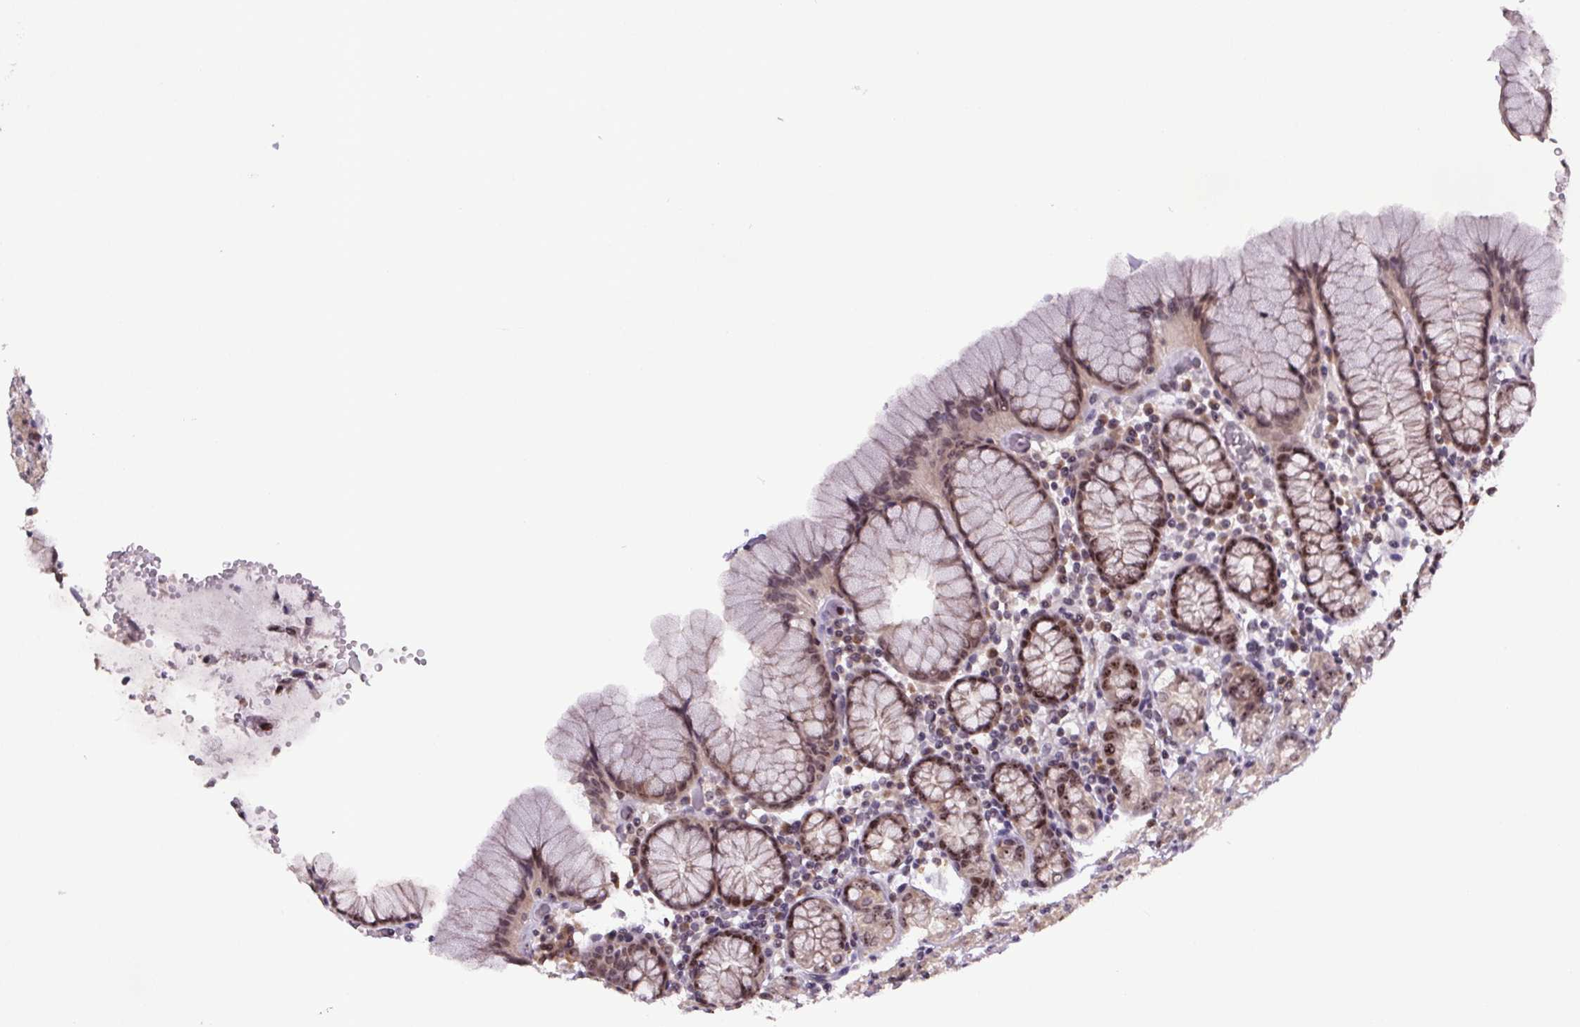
{"staining": {"intensity": "moderate", "quantity": ">75%", "location": "nuclear"}, "tissue": "stomach", "cell_type": "Glandular cells", "image_type": "normal", "snomed": [{"axis": "morphology", "description": "Normal tissue, NOS"}, {"axis": "topography", "description": "Stomach, upper"}, {"axis": "topography", "description": "Stomach"}], "caption": "Immunohistochemistry (IHC) staining of normal stomach, which shows medium levels of moderate nuclear positivity in about >75% of glandular cells indicating moderate nuclear protein positivity. The staining was performed using DAB (brown) for protein detection and nuclei were counterstained in hematoxylin (blue).", "gene": "ATMIN", "patient": {"sex": "male", "age": 62}}